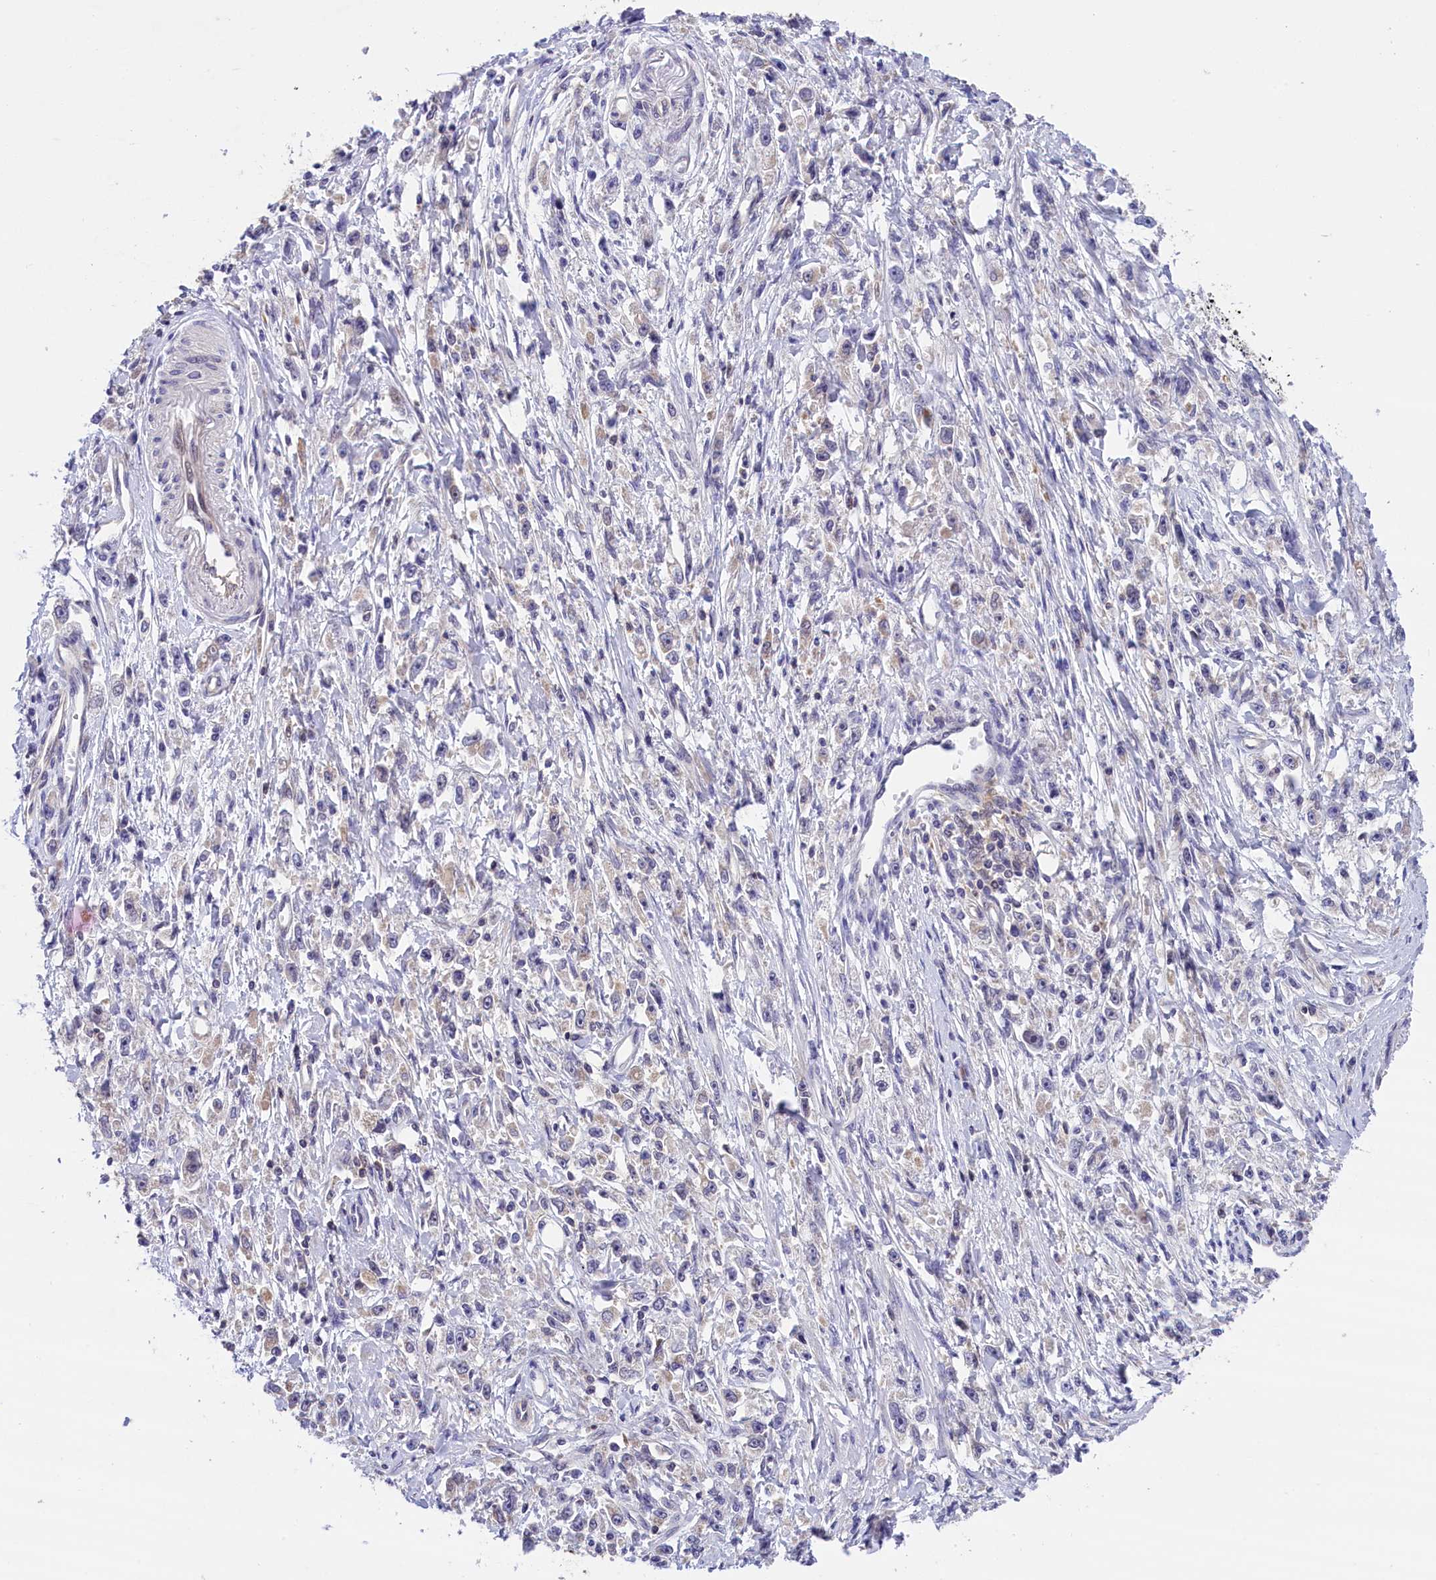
{"staining": {"intensity": "negative", "quantity": "none", "location": "none"}, "tissue": "stomach cancer", "cell_type": "Tumor cells", "image_type": "cancer", "snomed": [{"axis": "morphology", "description": "Adenocarcinoma, NOS"}, {"axis": "topography", "description": "Stomach"}], "caption": "This is a micrograph of IHC staining of stomach cancer (adenocarcinoma), which shows no staining in tumor cells.", "gene": "TBCB", "patient": {"sex": "female", "age": 59}}